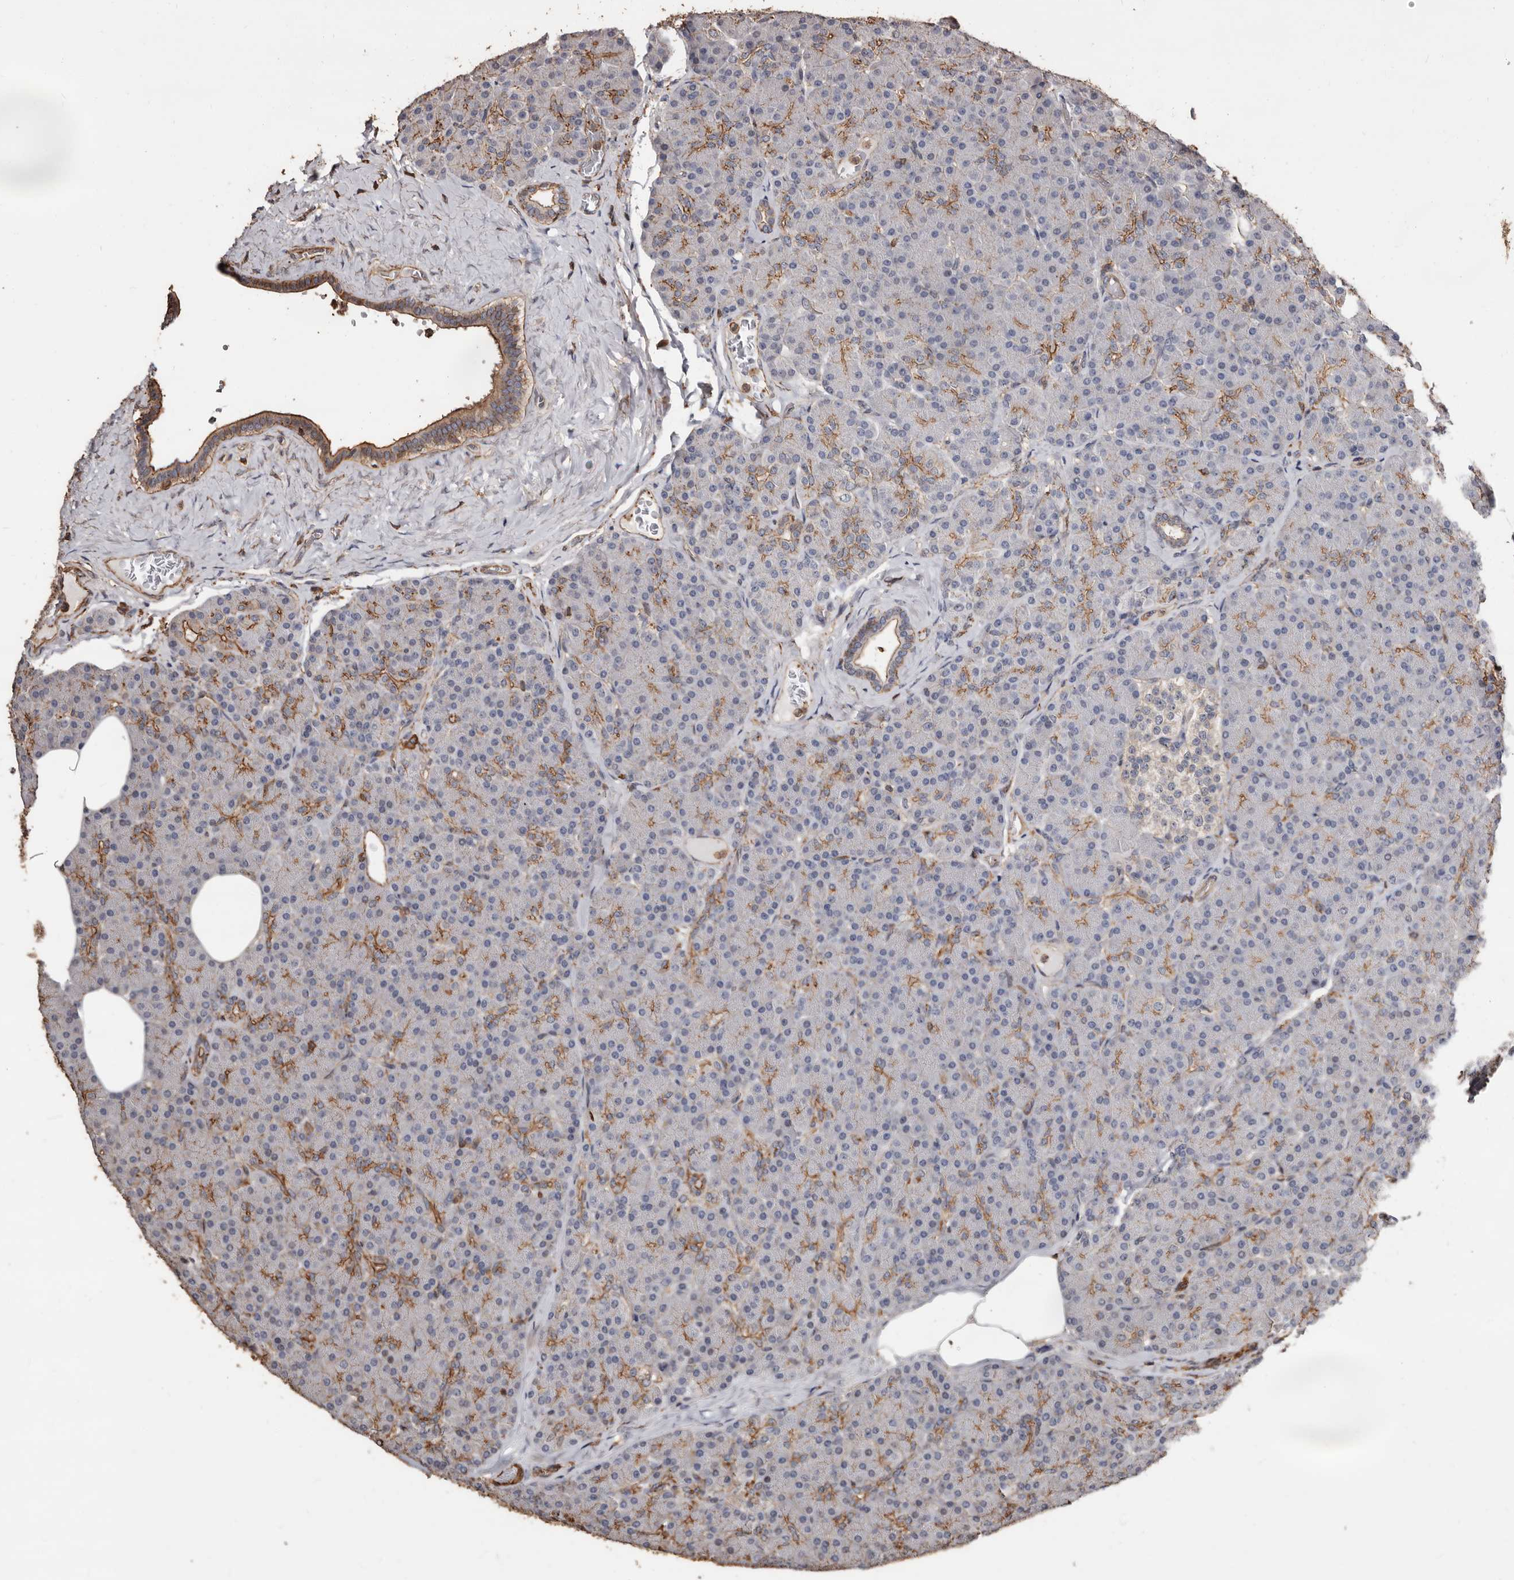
{"staining": {"intensity": "moderate", "quantity": "<25%", "location": "cytoplasmic/membranous"}, "tissue": "pancreas", "cell_type": "Exocrine glandular cells", "image_type": "normal", "snomed": [{"axis": "morphology", "description": "Normal tissue, NOS"}, {"axis": "topography", "description": "Pancreas"}], "caption": "Benign pancreas demonstrates moderate cytoplasmic/membranous staining in approximately <25% of exocrine glandular cells, visualized by immunohistochemistry.", "gene": "GSK3A", "patient": {"sex": "female", "age": 43}}